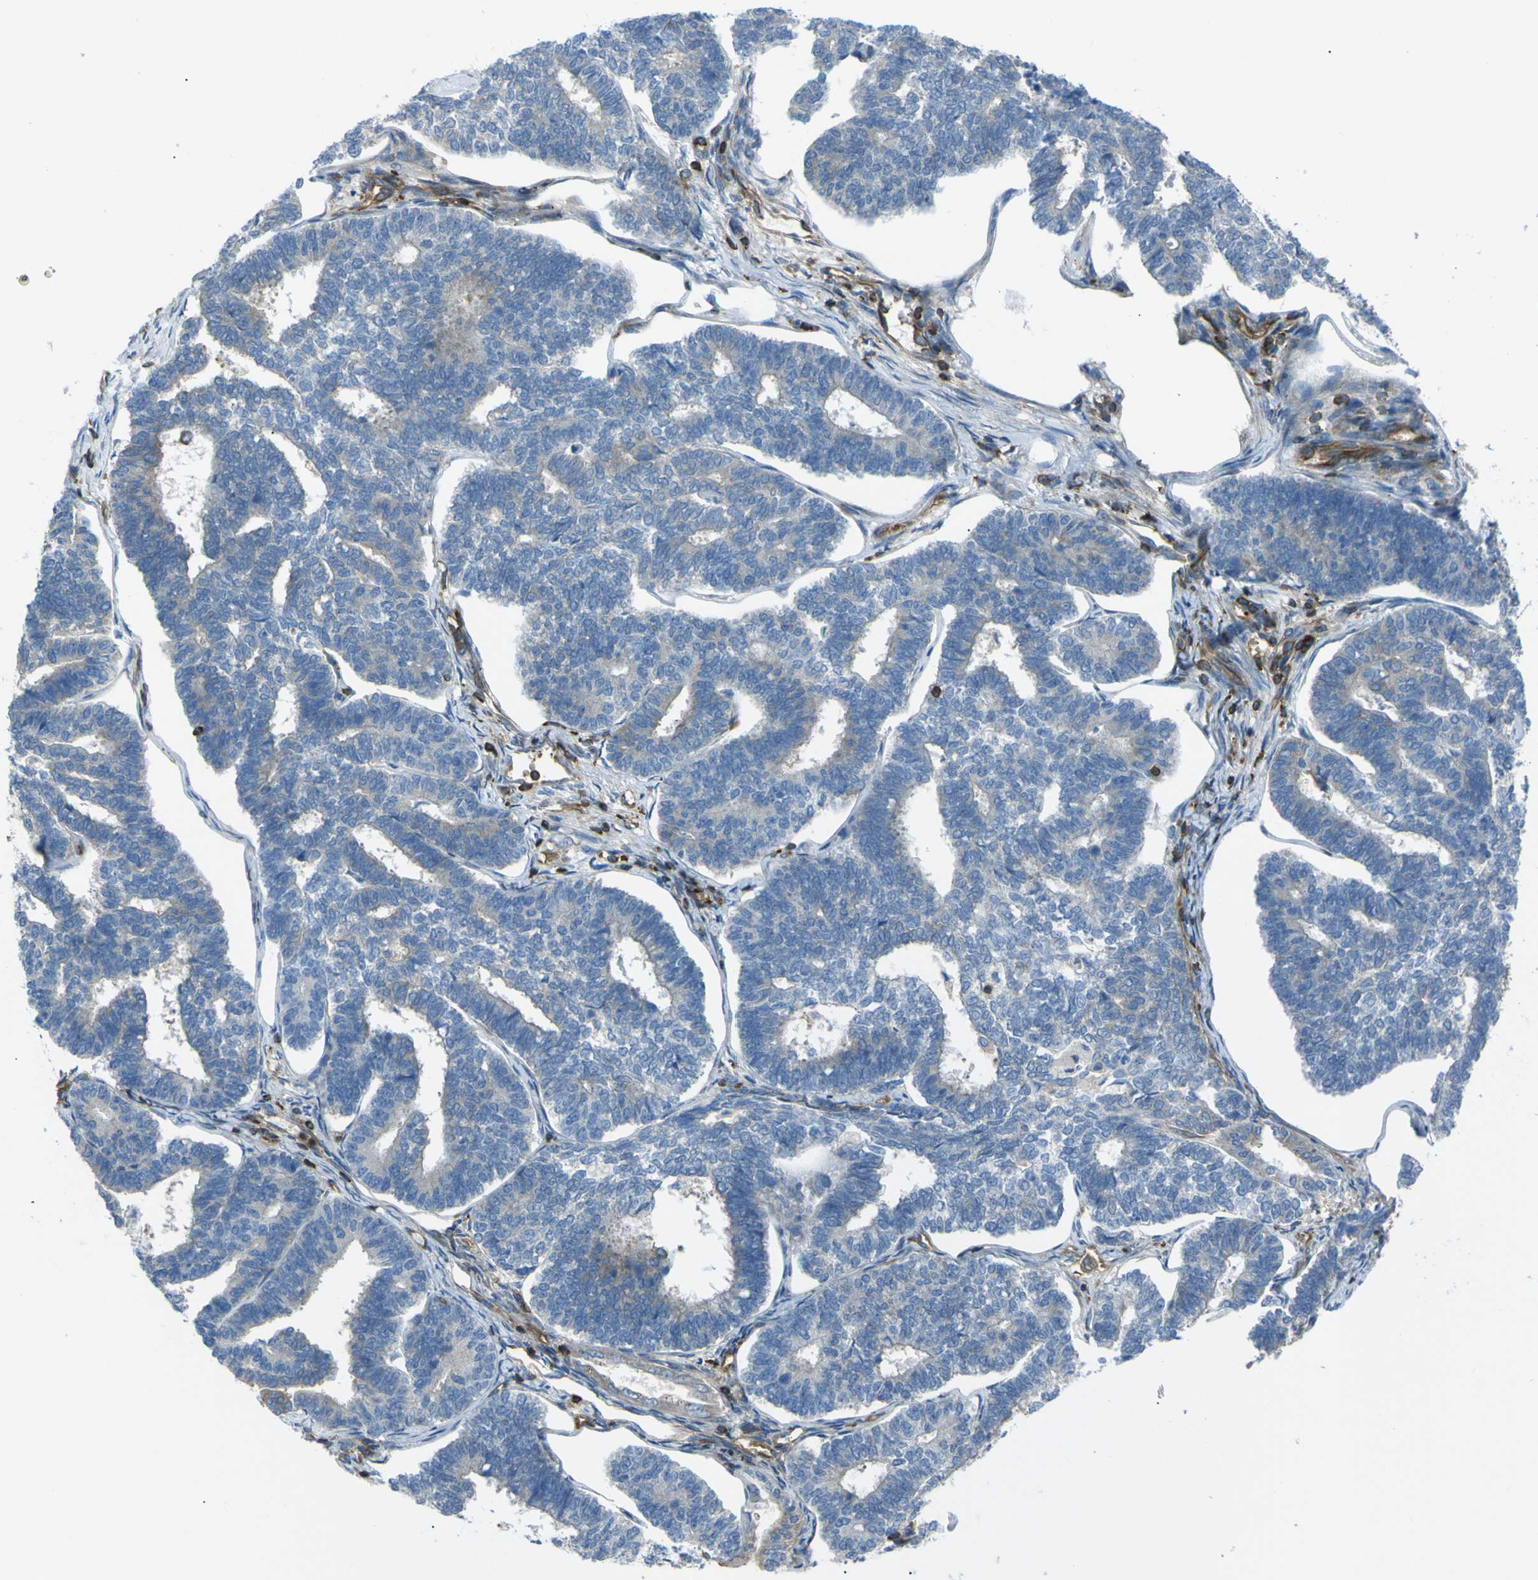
{"staining": {"intensity": "negative", "quantity": "none", "location": "none"}, "tissue": "endometrial cancer", "cell_type": "Tumor cells", "image_type": "cancer", "snomed": [{"axis": "morphology", "description": "Adenocarcinoma, NOS"}, {"axis": "topography", "description": "Endometrium"}], "caption": "Histopathology image shows no significant protein positivity in tumor cells of endometrial adenocarcinoma. (DAB (3,3'-diaminobenzidine) immunohistochemistry with hematoxylin counter stain).", "gene": "ARHGEF1", "patient": {"sex": "female", "age": 70}}